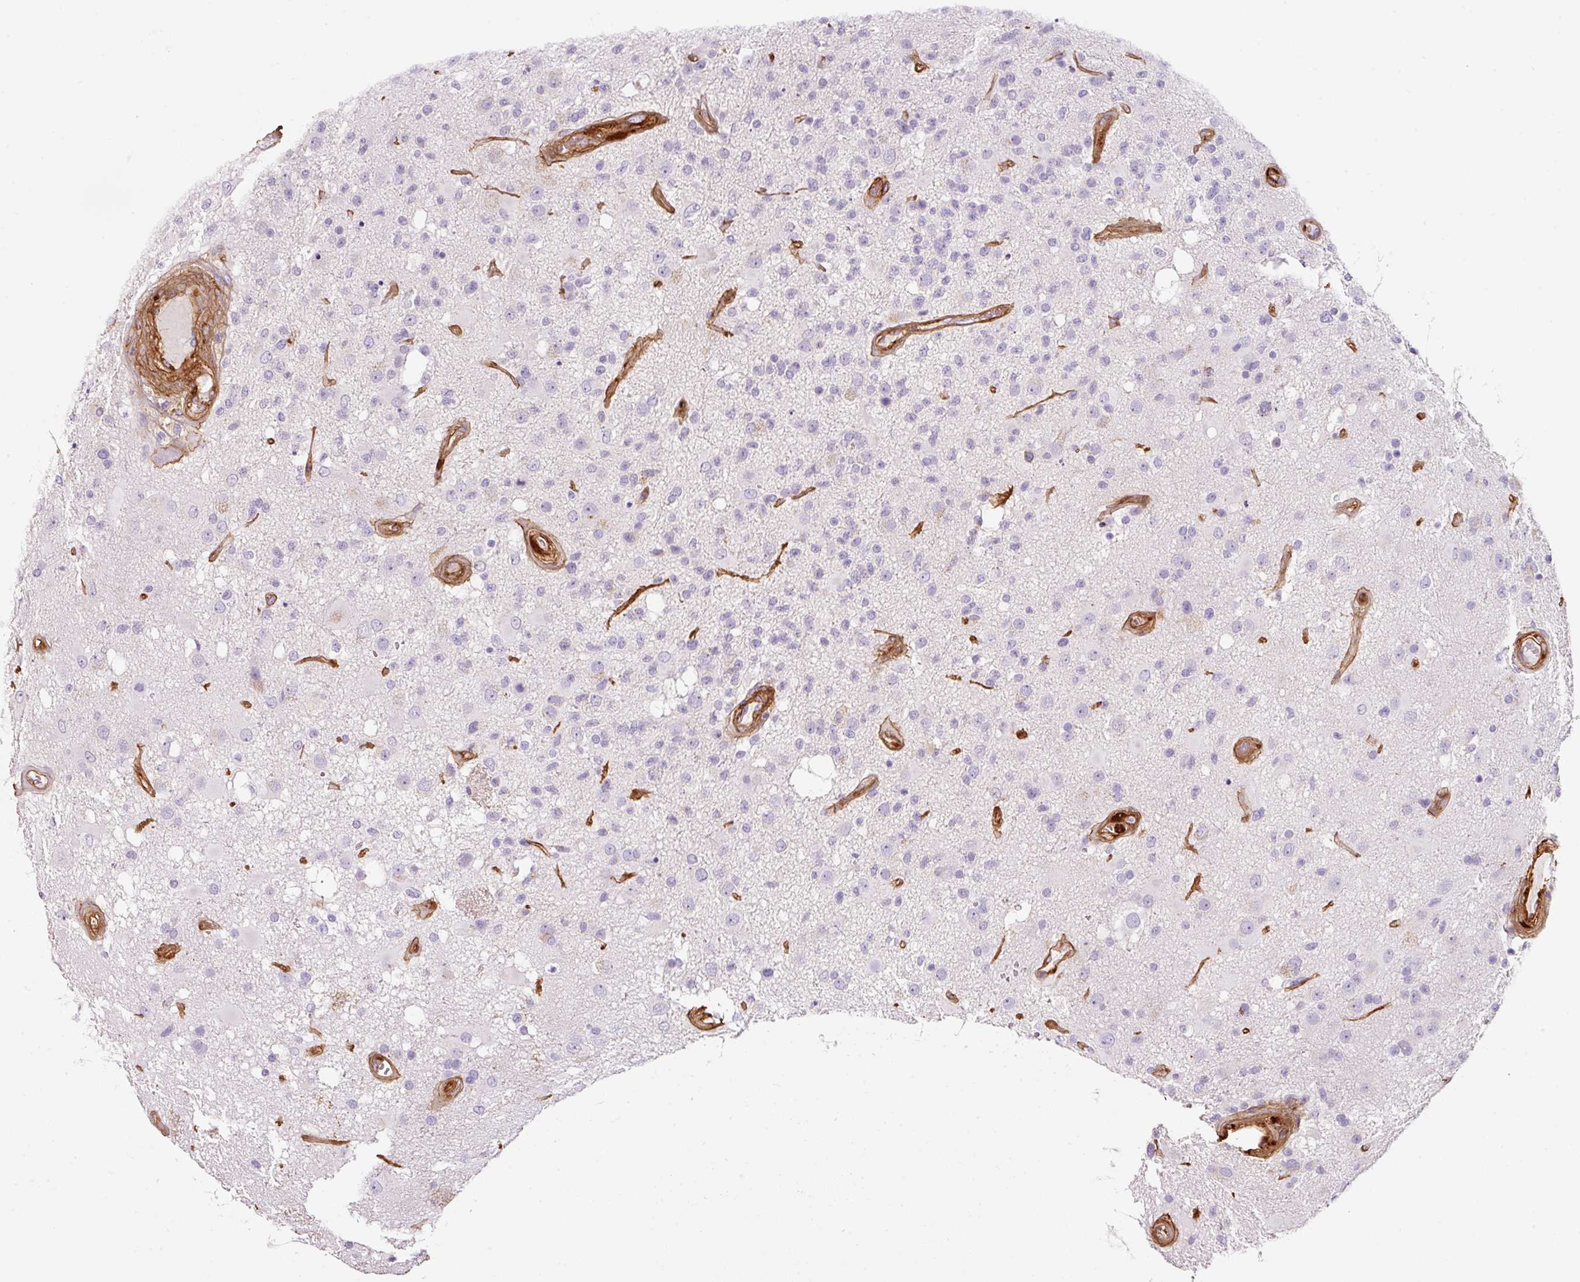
{"staining": {"intensity": "negative", "quantity": "none", "location": "none"}, "tissue": "glioma", "cell_type": "Tumor cells", "image_type": "cancer", "snomed": [{"axis": "morphology", "description": "Glioma, malignant, High grade"}, {"axis": "morphology", "description": "Glioblastoma, NOS"}, {"axis": "topography", "description": "Brain"}], "caption": "The photomicrograph displays no staining of tumor cells in glioma.", "gene": "LOXL4", "patient": {"sex": "male", "age": 60}}